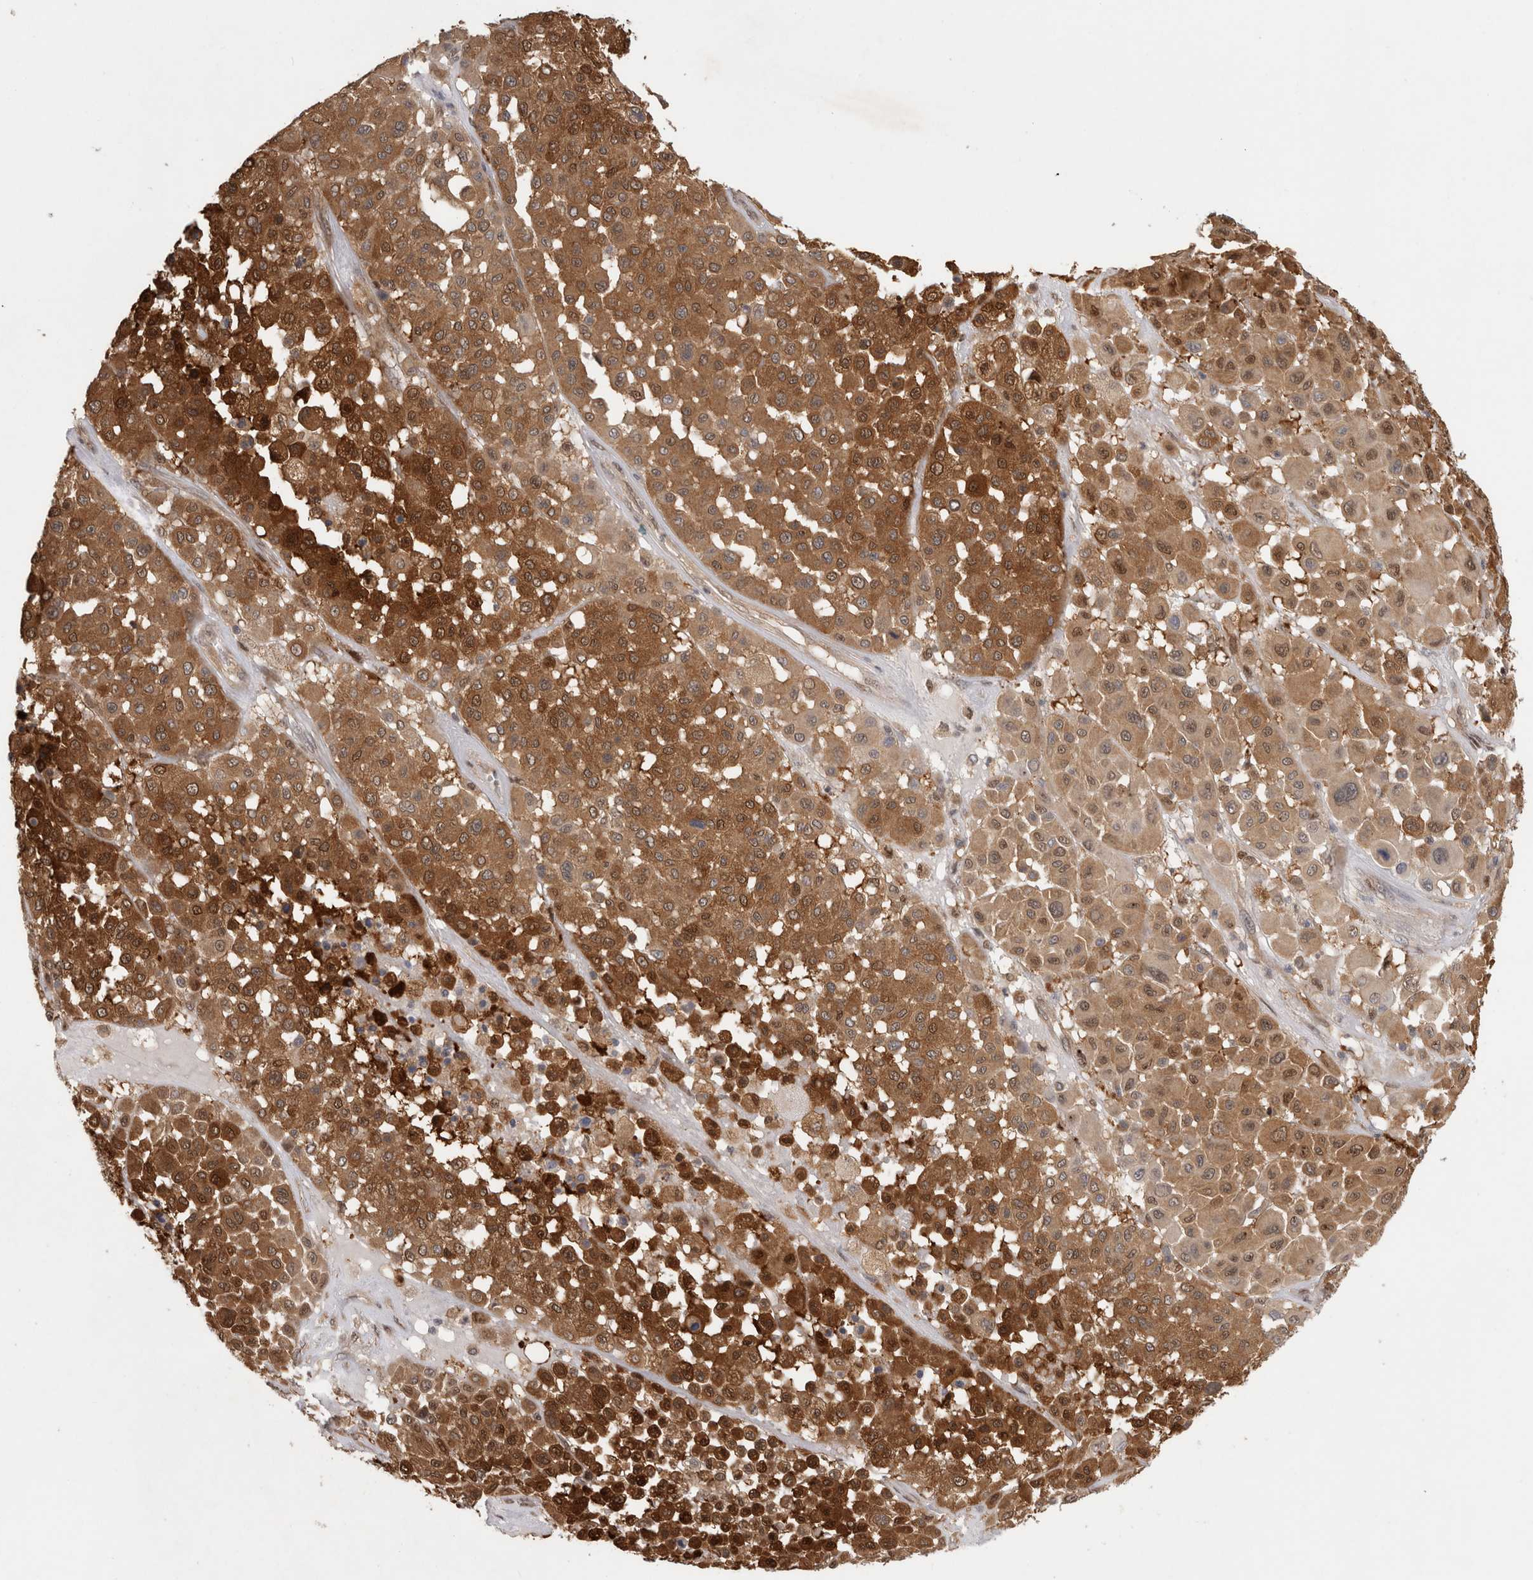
{"staining": {"intensity": "strong", "quantity": ">75%", "location": "cytoplasmic/membranous,nuclear"}, "tissue": "melanoma", "cell_type": "Tumor cells", "image_type": "cancer", "snomed": [{"axis": "morphology", "description": "Malignant melanoma, Metastatic site"}, {"axis": "topography", "description": "Soft tissue"}], "caption": "Brown immunohistochemical staining in malignant melanoma (metastatic site) exhibits strong cytoplasmic/membranous and nuclear expression in approximately >75% of tumor cells.", "gene": "PIGP", "patient": {"sex": "male", "age": 41}}